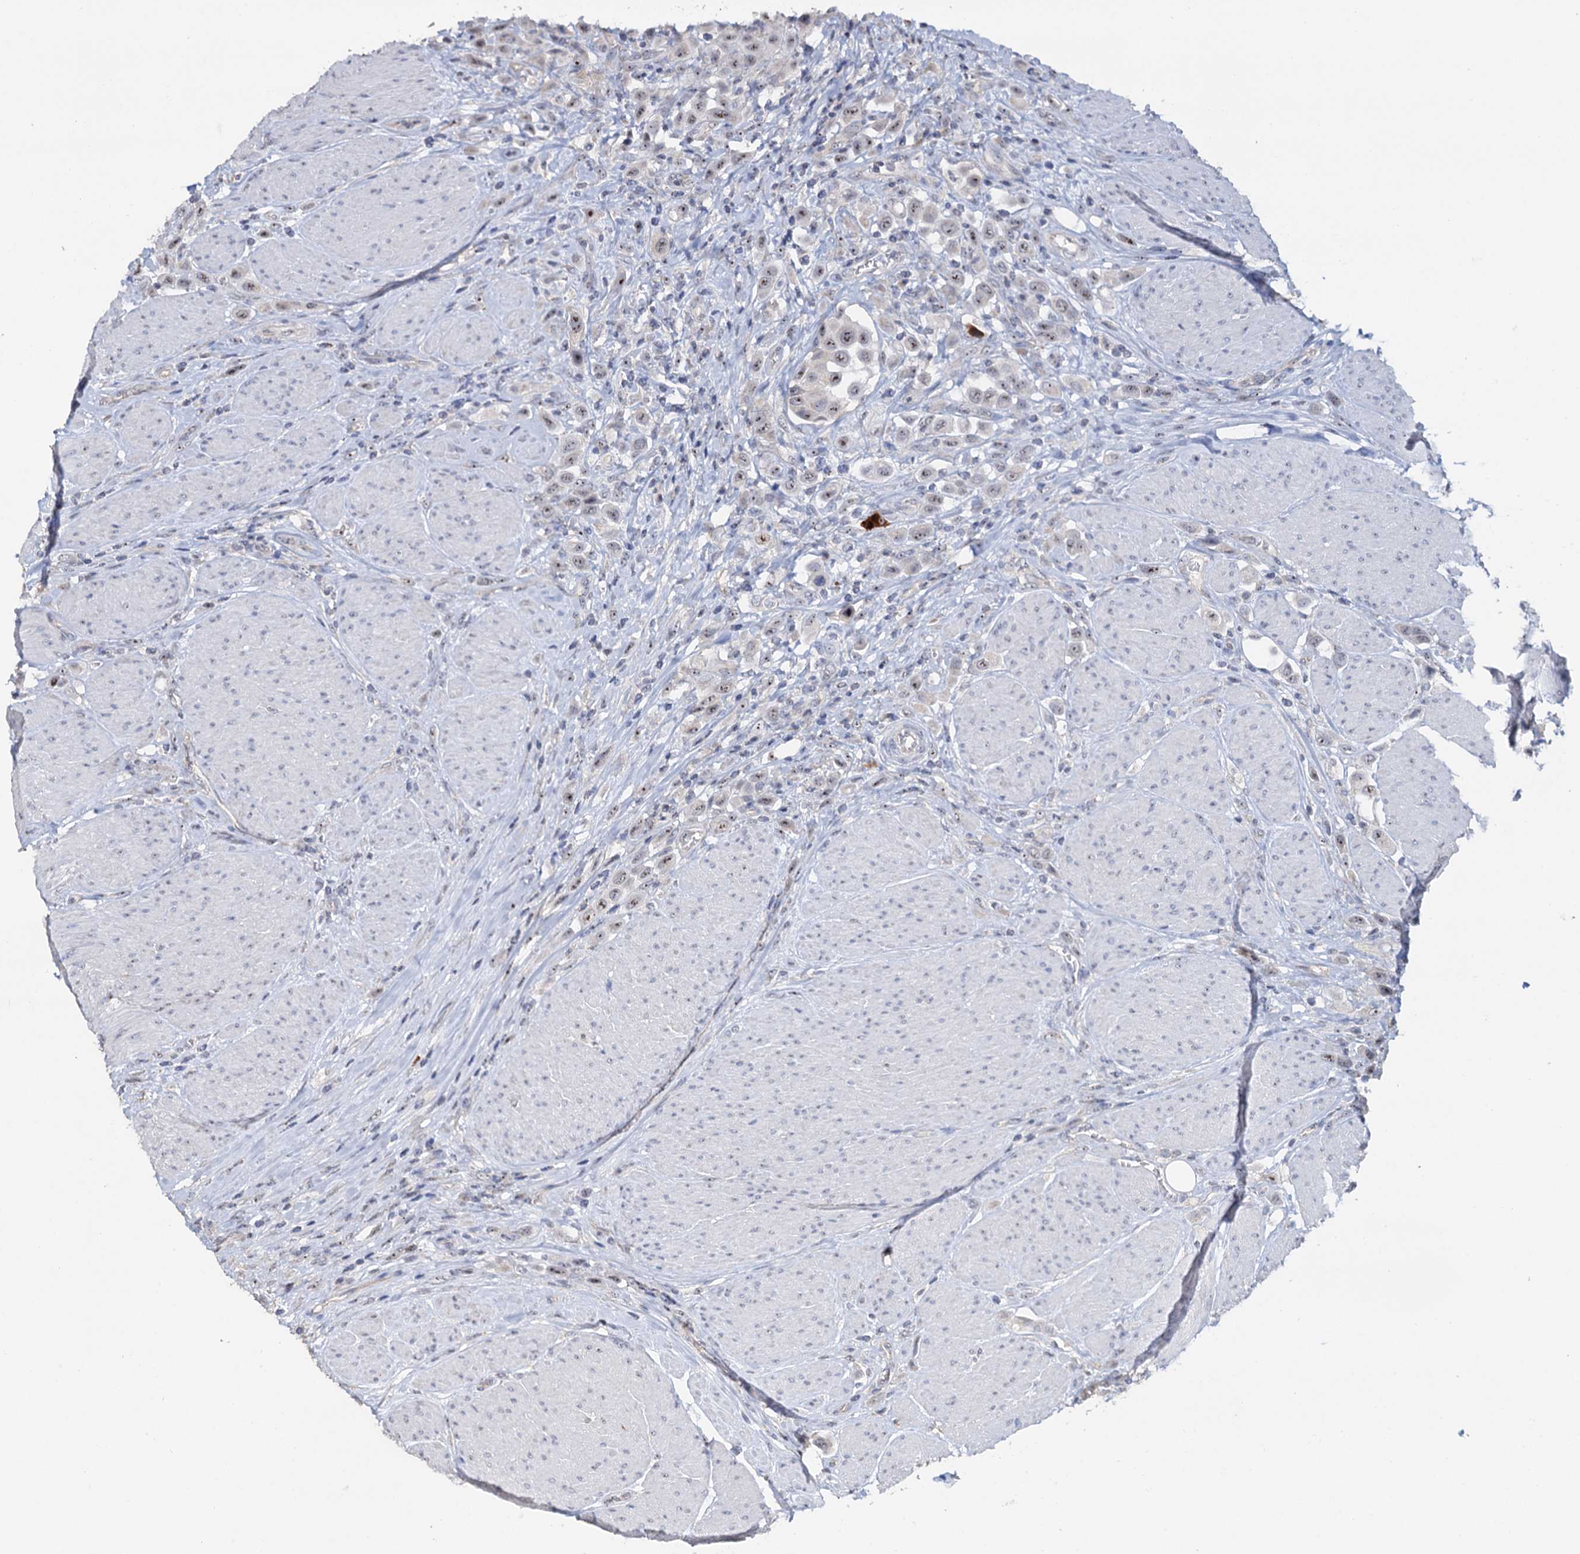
{"staining": {"intensity": "weak", "quantity": ">75%", "location": "nuclear"}, "tissue": "urothelial cancer", "cell_type": "Tumor cells", "image_type": "cancer", "snomed": [{"axis": "morphology", "description": "Urothelial carcinoma, High grade"}, {"axis": "topography", "description": "Urinary bladder"}], "caption": "Immunohistochemical staining of human high-grade urothelial carcinoma exhibits weak nuclear protein staining in approximately >75% of tumor cells.", "gene": "C2CD3", "patient": {"sex": "male", "age": 50}}